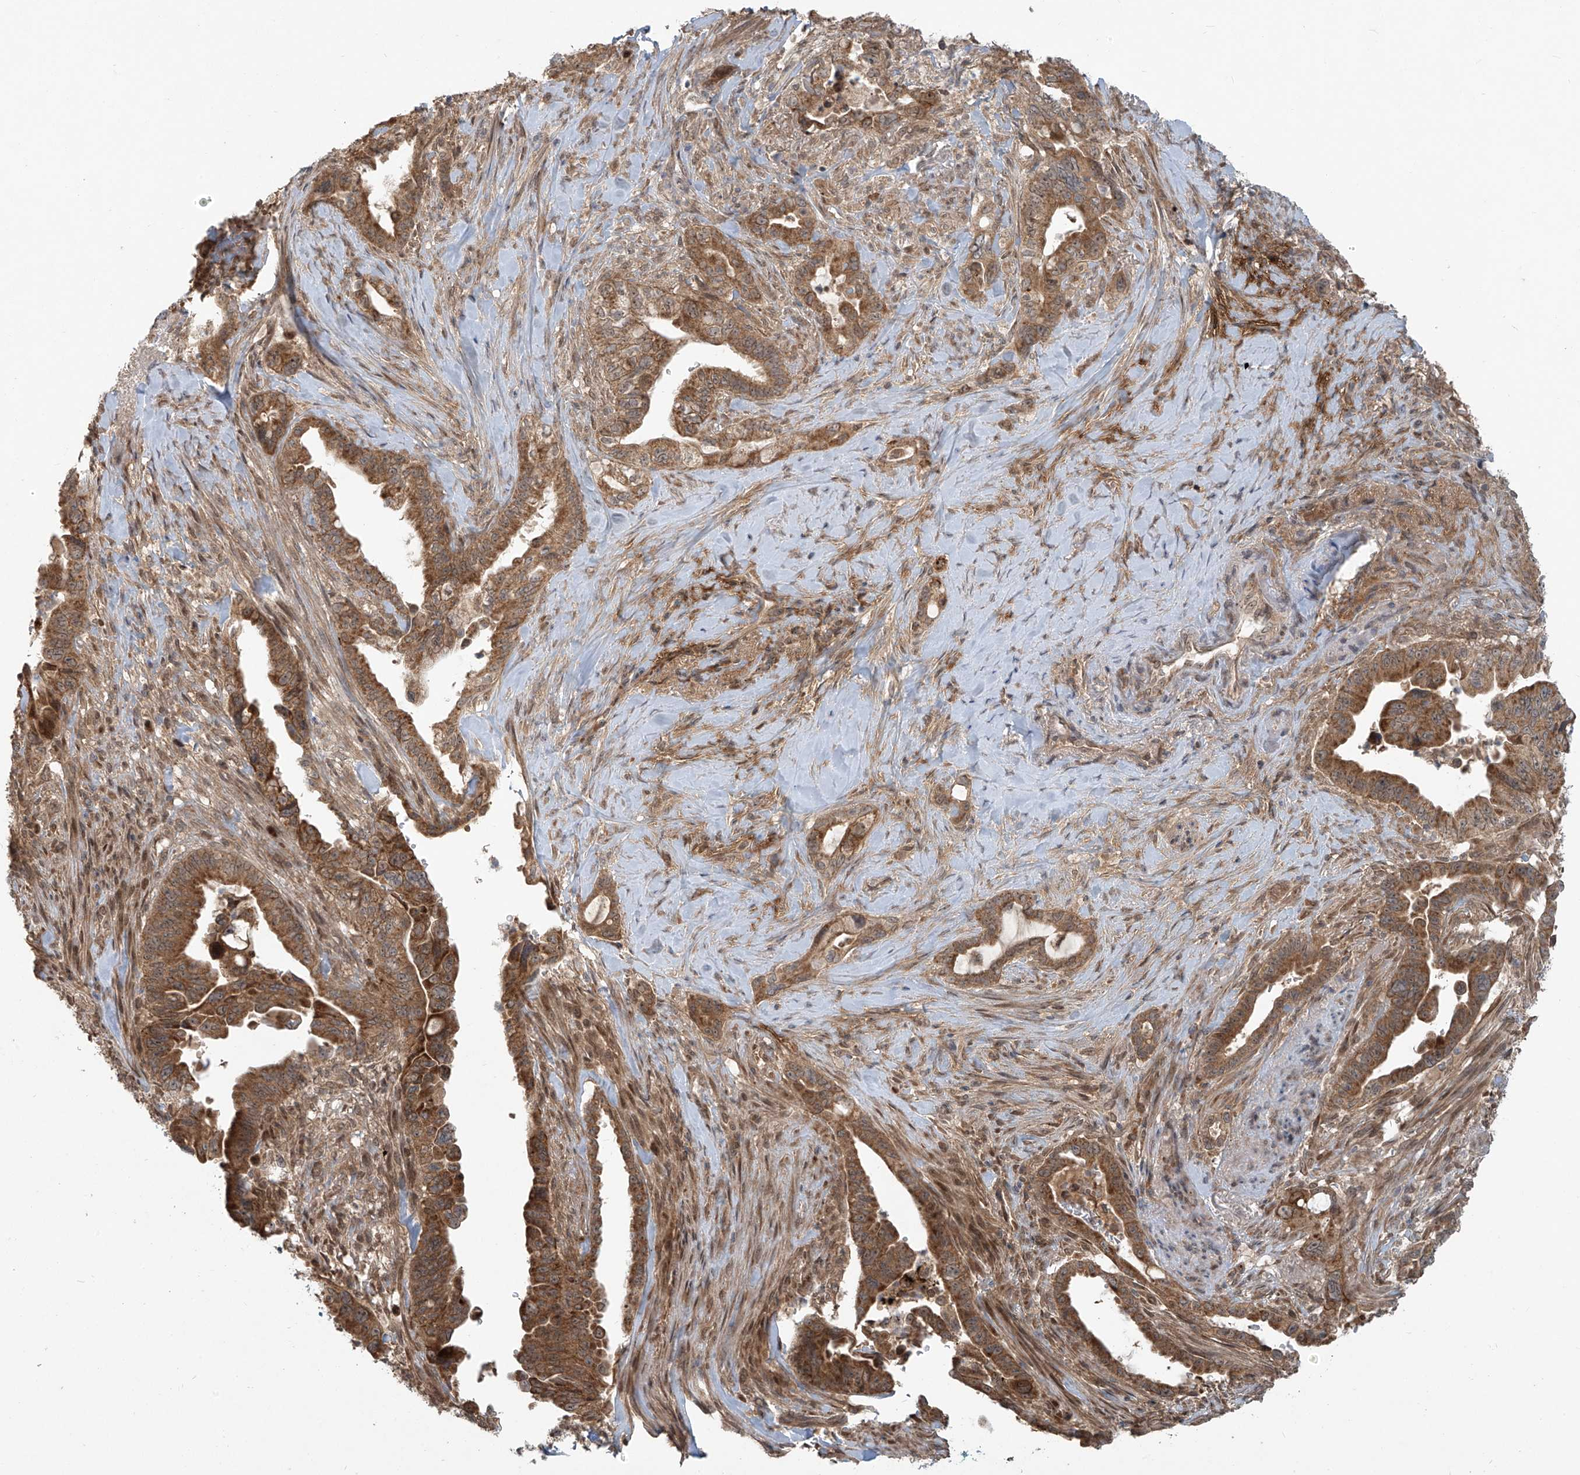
{"staining": {"intensity": "strong", "quantity": ">75%", "location": "cytoplasmic/membranous"}, "tissue": "pancreatic cancer", "cell_type": "Tumor cells", "image_type": "cancer", "snomed": [{"axis": "morphology", "description": "Adenocarcinoma, NOS"}, {"axis": "topography", "description": "Pancreas"}], "caption": "Tumor cells display high levels of strong cytoplasmic/membranous positivity in approximately >75% of cells in pancreatic cancer (adenocarcinoma). The protein is shown in brown color, while the nuclei are stained blue.", "gene": "KATNIP", "patient": {"sex": "male", "age": 70}}